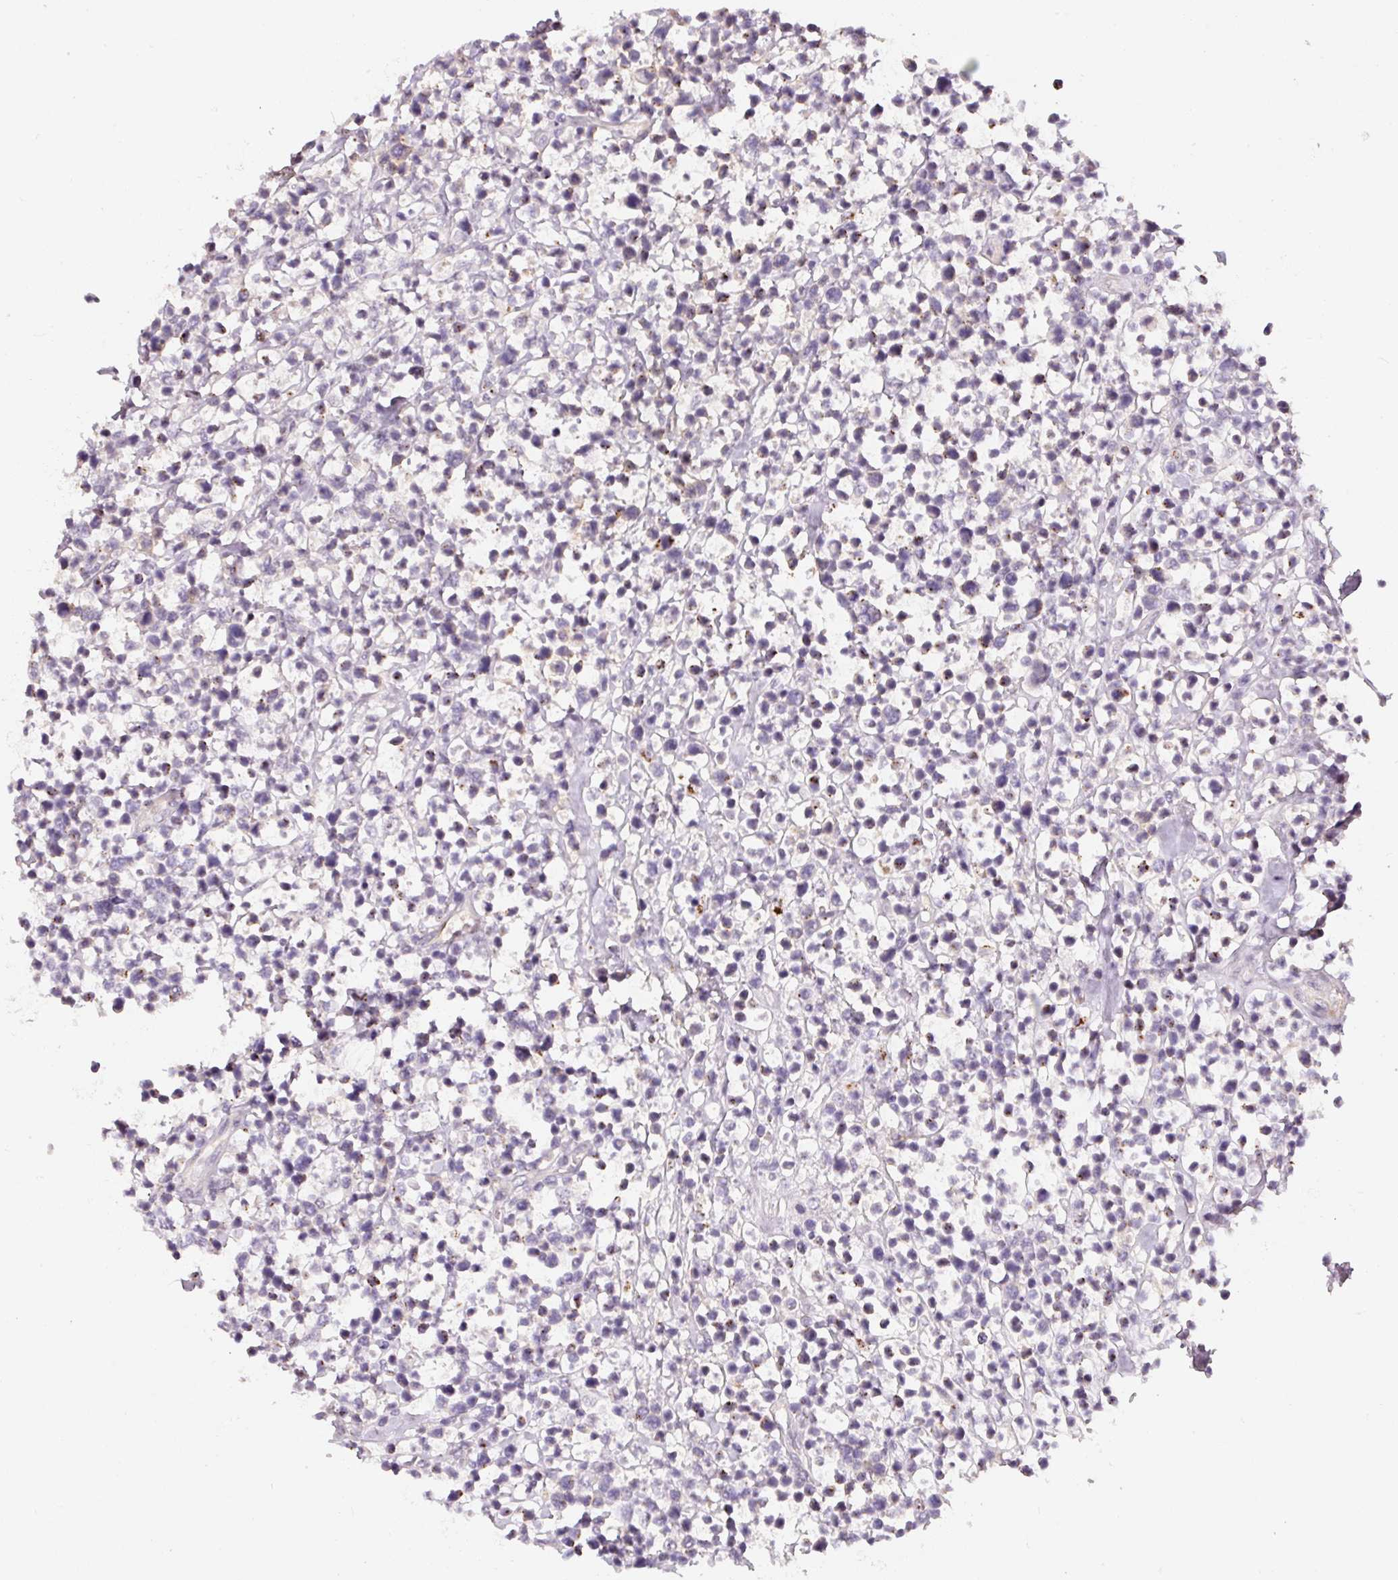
{"staining": {"intensity": "strong", "quantity": "25%-75%", "location": "cytoplasmic/membranous"}, "tissue": "lymphoma", "cell_type": "Tumor cells", "image_type": "cancer", "snomed": [{"axis": "morphology", "description": "Malignant lymphoma, non-Hodgkin's type, Low grade"}, {"axis": "topography", "description": "Lymph node"}], "caption": "Immunohistochemistry (IHC) staining of malignant lymphoma, non-Hodgkin's type (low-grade), which shows high levels of strong cytoplasmic/membranous expression in approximately 25%-75% of tumor cells indicating strong cytoplasmic/membranous protein staining. The staining was performed using DAB (3,3'-diaminobenzidine) (brown) for protein detection and nuclei were counterstained in hematoxylin (blue).", "gene": "PWWP3B", "patient": {"sex": "male", "age": 60}}